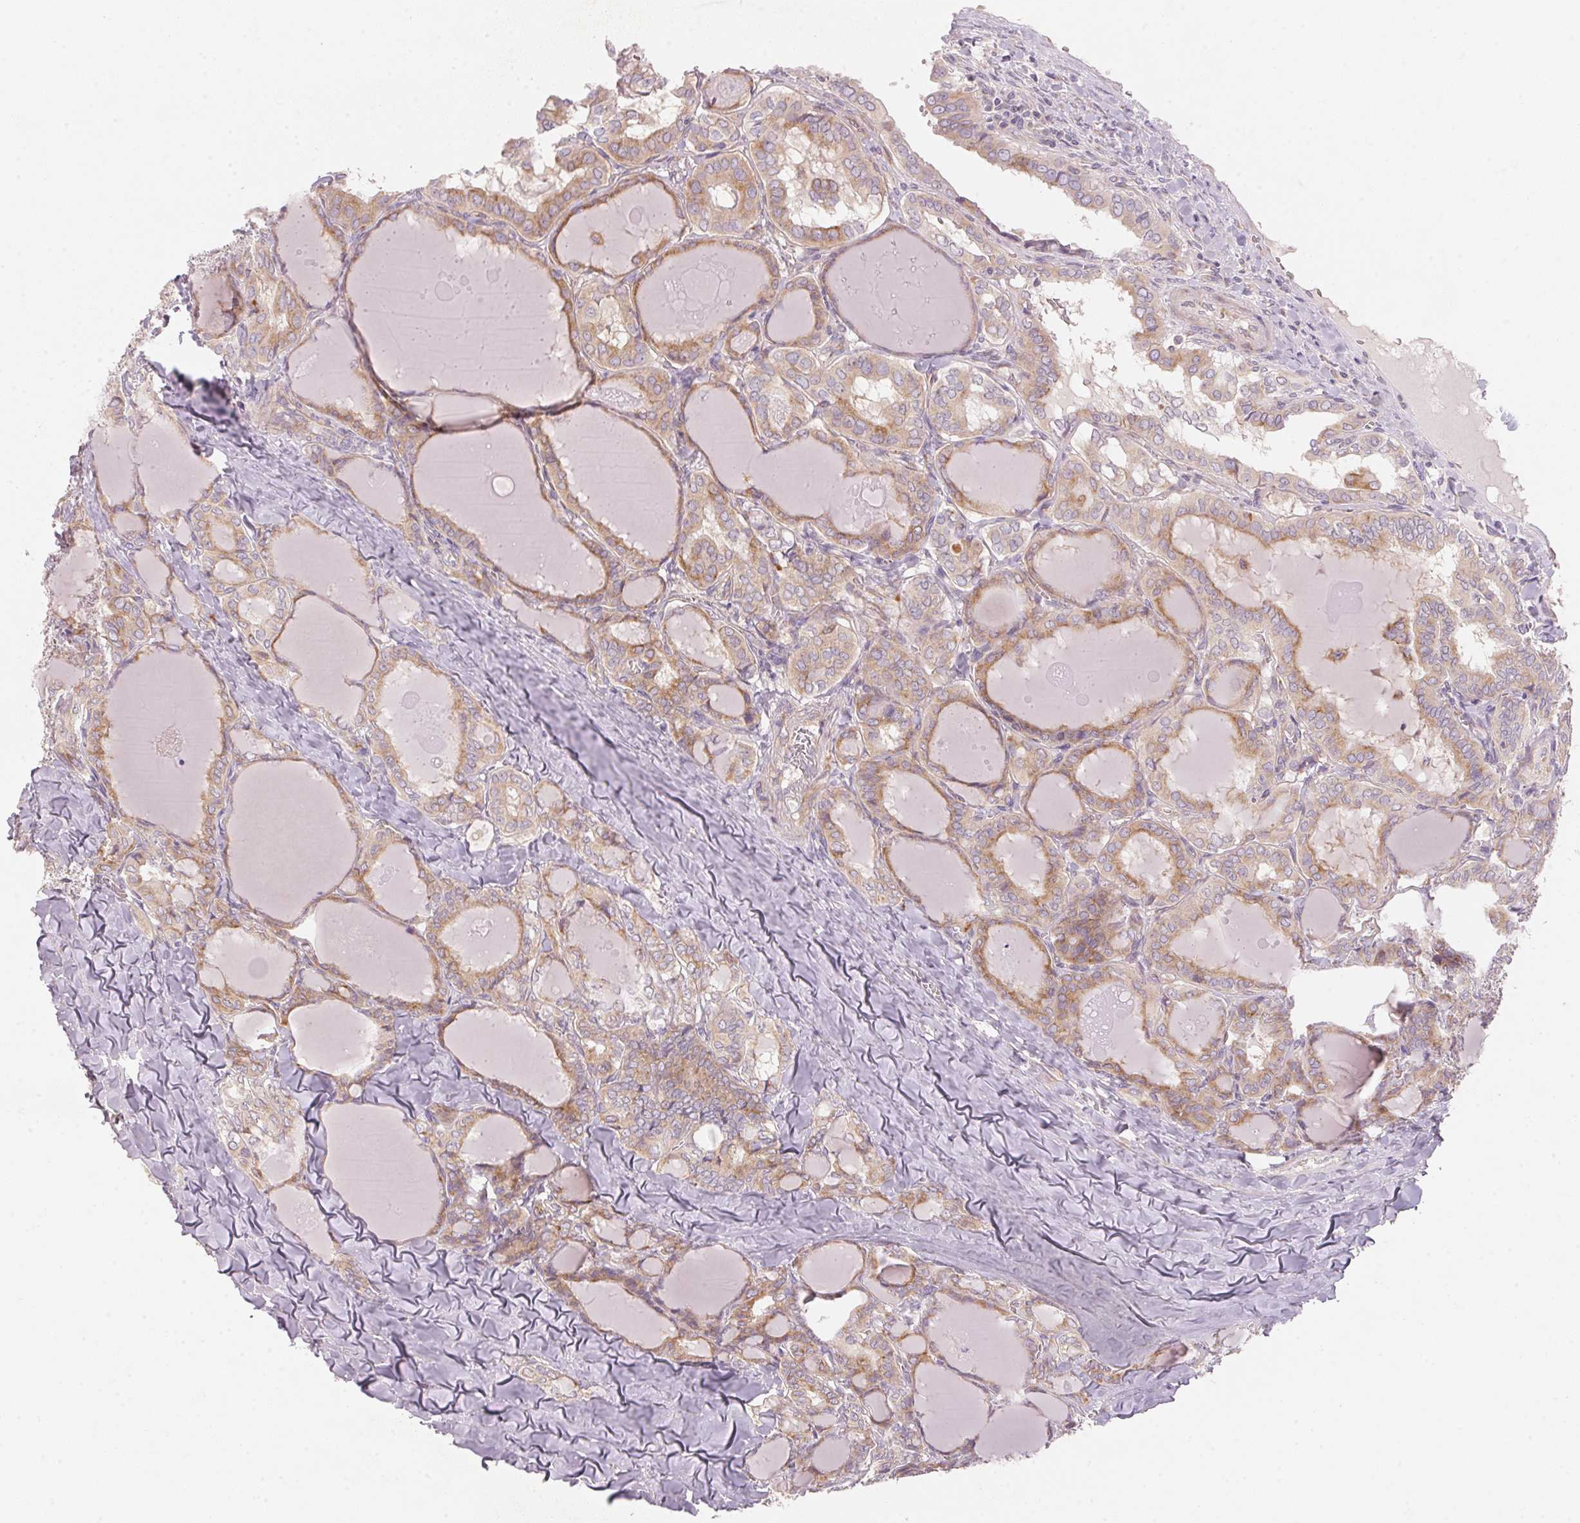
{"staining": {"intensity": "moderate", "quantity": ">75%", "location": "cytoplasmic/membranous"}, "tissue": "thyroid cancer", "cell_type": "Tumor cells", "image_type": "cancer", "snomed": [{"axis": "morphology", "description": "Papillary adenocarcinoma, NOS"}, {"axis": "topography", "description": "Thyroid gland"}], "caption": "Moderate cytoplasmic/membranous positivity for a protein is present in about >75% of tumor cells of thyroid cancer using immunohistochemistry.", "gene": "BLOC1S2", "patient": {"sex": "female", "age": 46}}